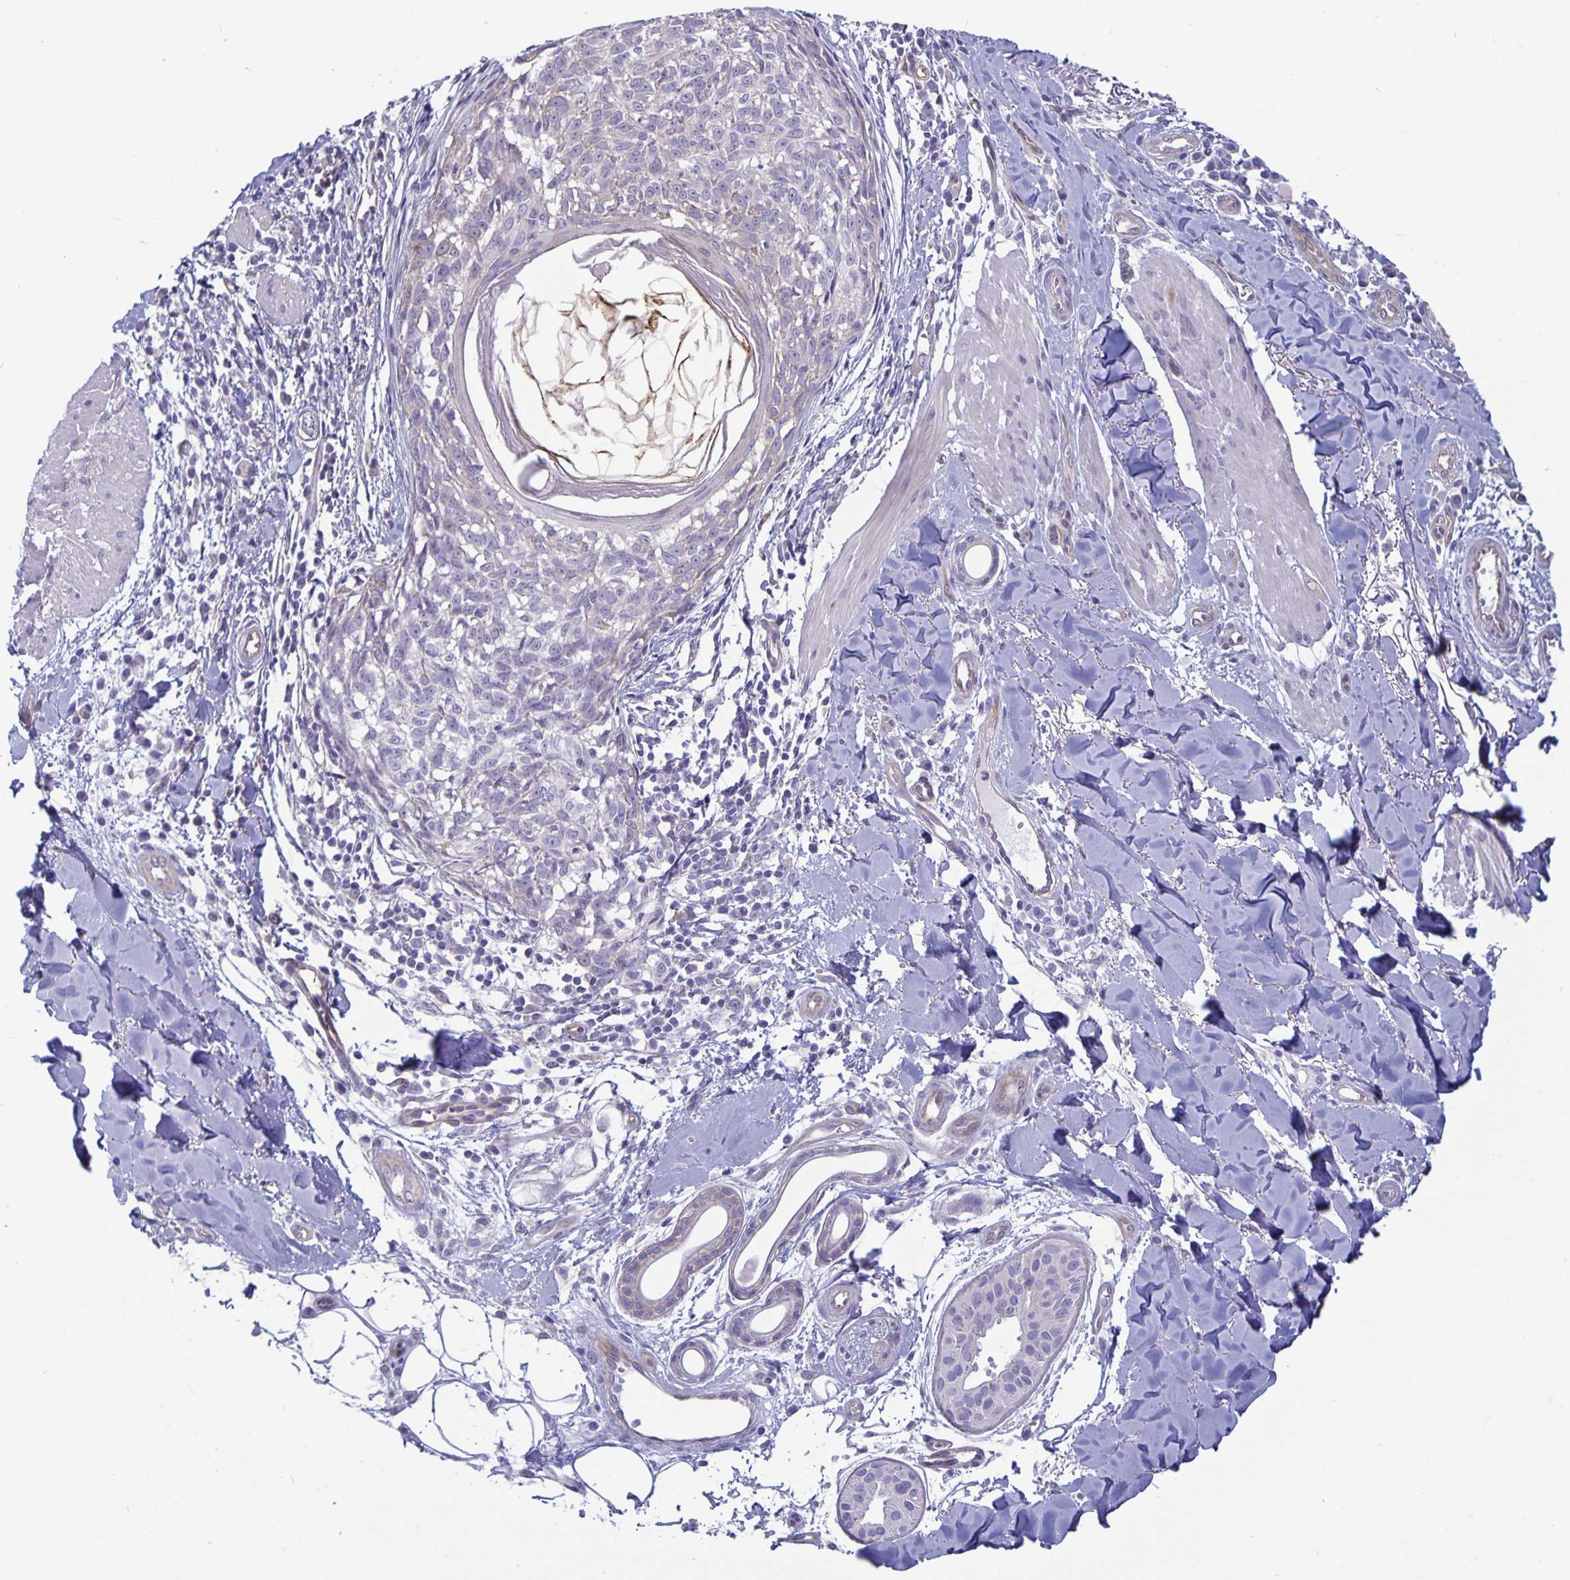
{"staining": {"intensity": "moderate", "quantity": "<25%", "location": "cytoplasmic/membranous"}, "tissue": "melanoma", "cell_type": "Tumor cells", "image_type": "cancer", "snomed": [{"axis": "morphology", "description": "Malignant melanoma, NOS"}, {"axis": "topography", "description": "Skin"}], "caption": "Melanoma was stained to show a protein in brown. There is low levels of moderate cytoplasmic/membranous expression in about <25% of tumor cells.", "gene": "PLCB3", "patient": {"sex": "male", "age": 48}}